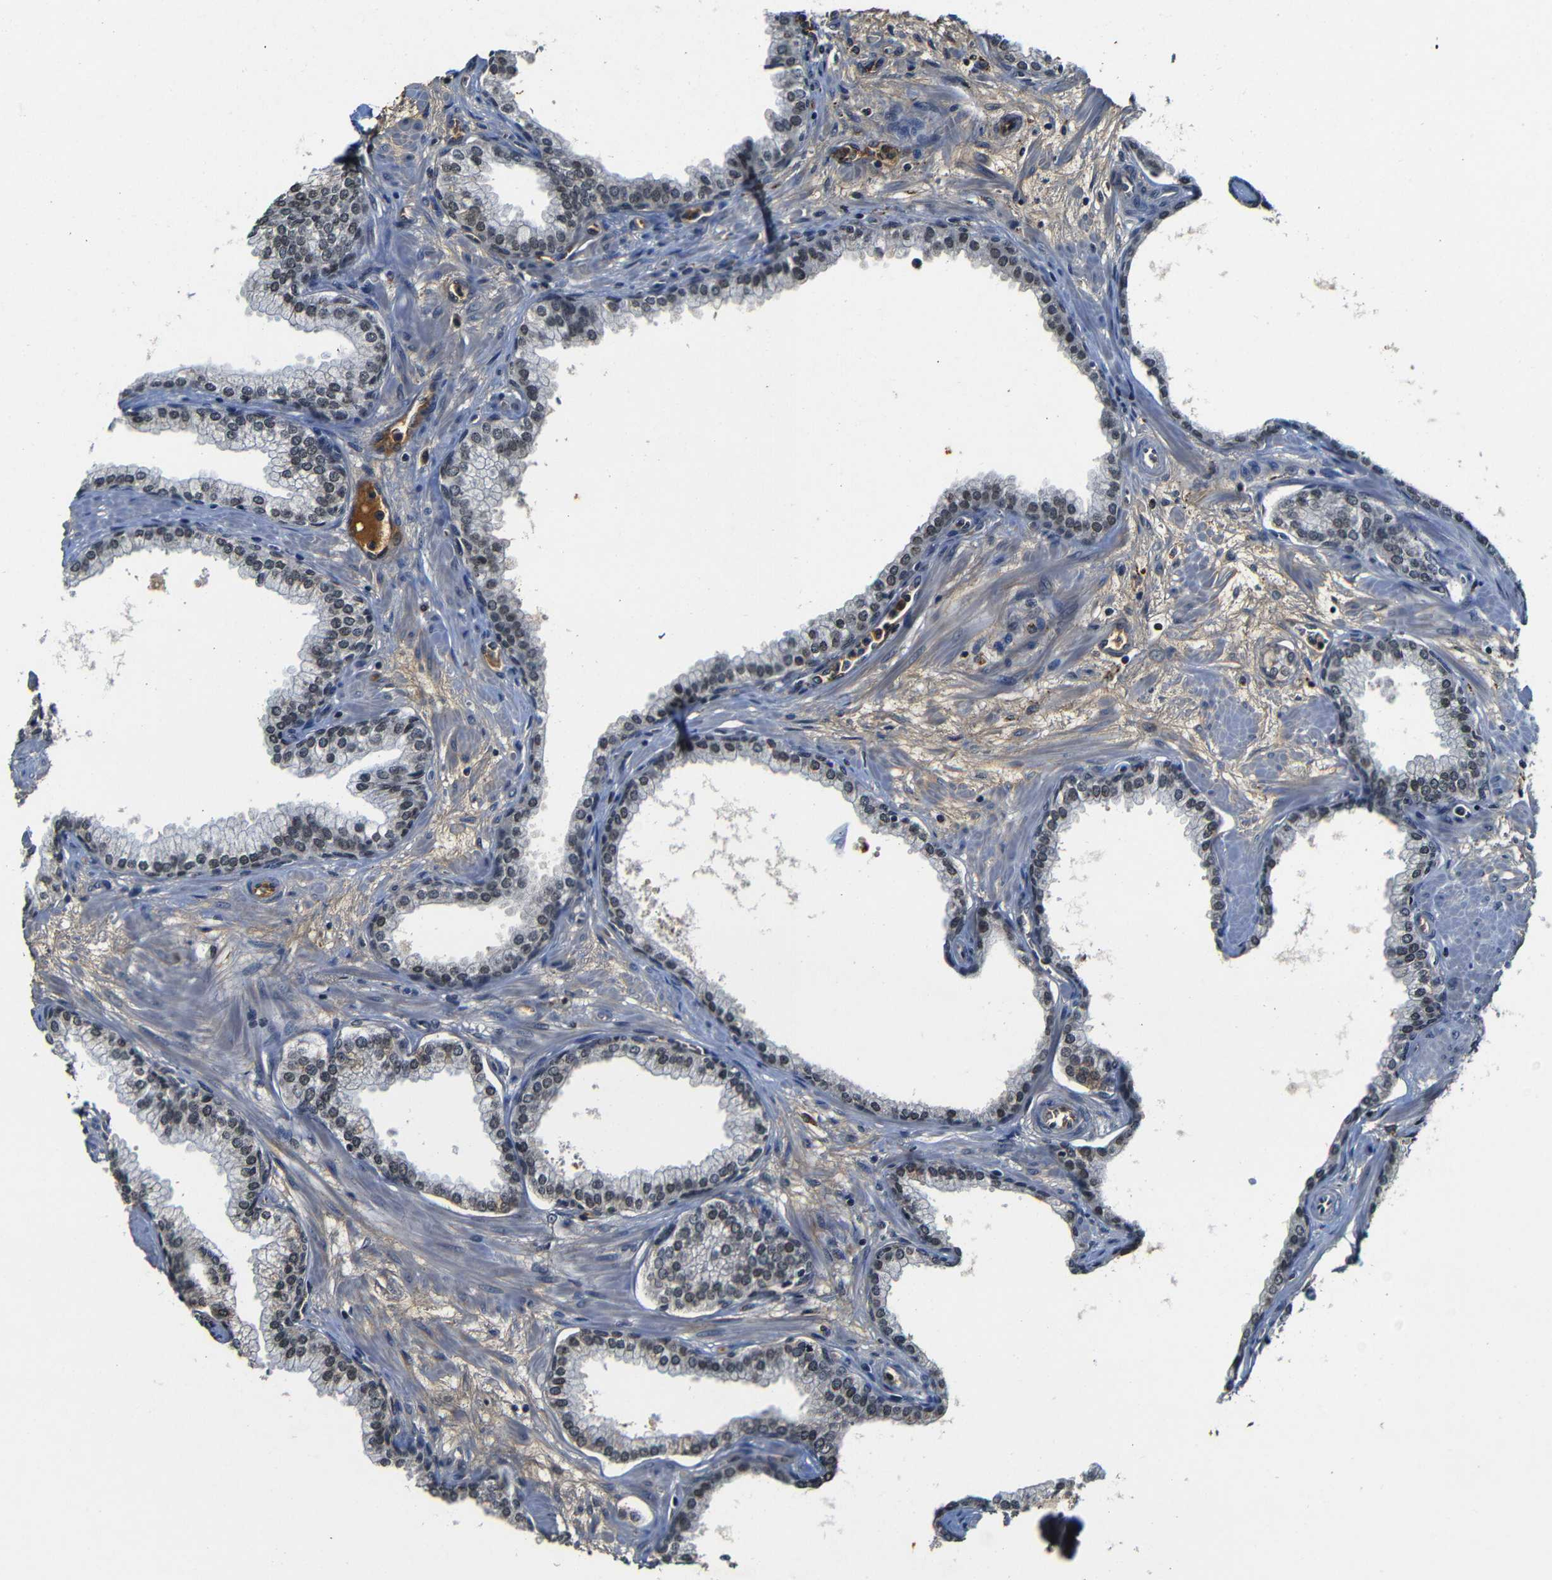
{"staining": {"intensity": "moderate", "quantity": "25%-75%", "location": "cytoplasmic/membranous,nuclear"}, "tissue": "prostate", "cell_type": "Glandular cells", "image_type": "normal", "snomed": [{"axis": "morphology", "description": "Normal tissue, NOS"}, {"axis": "morphology", "description": "Urothelial carcinoma, Low grade"}, {"axis": "topography", "description": "Urinary bladder"}, {"axis": "topography", "description": "Prostate"}], "caption": "A medium amount of moderate cytoplasmic/membranous,nuclear positivity is appreciated in about 25%-75% of glandular cells in benign prostate.", "gene": "MYC", "patient": {"sex": "male", "age": 60}}